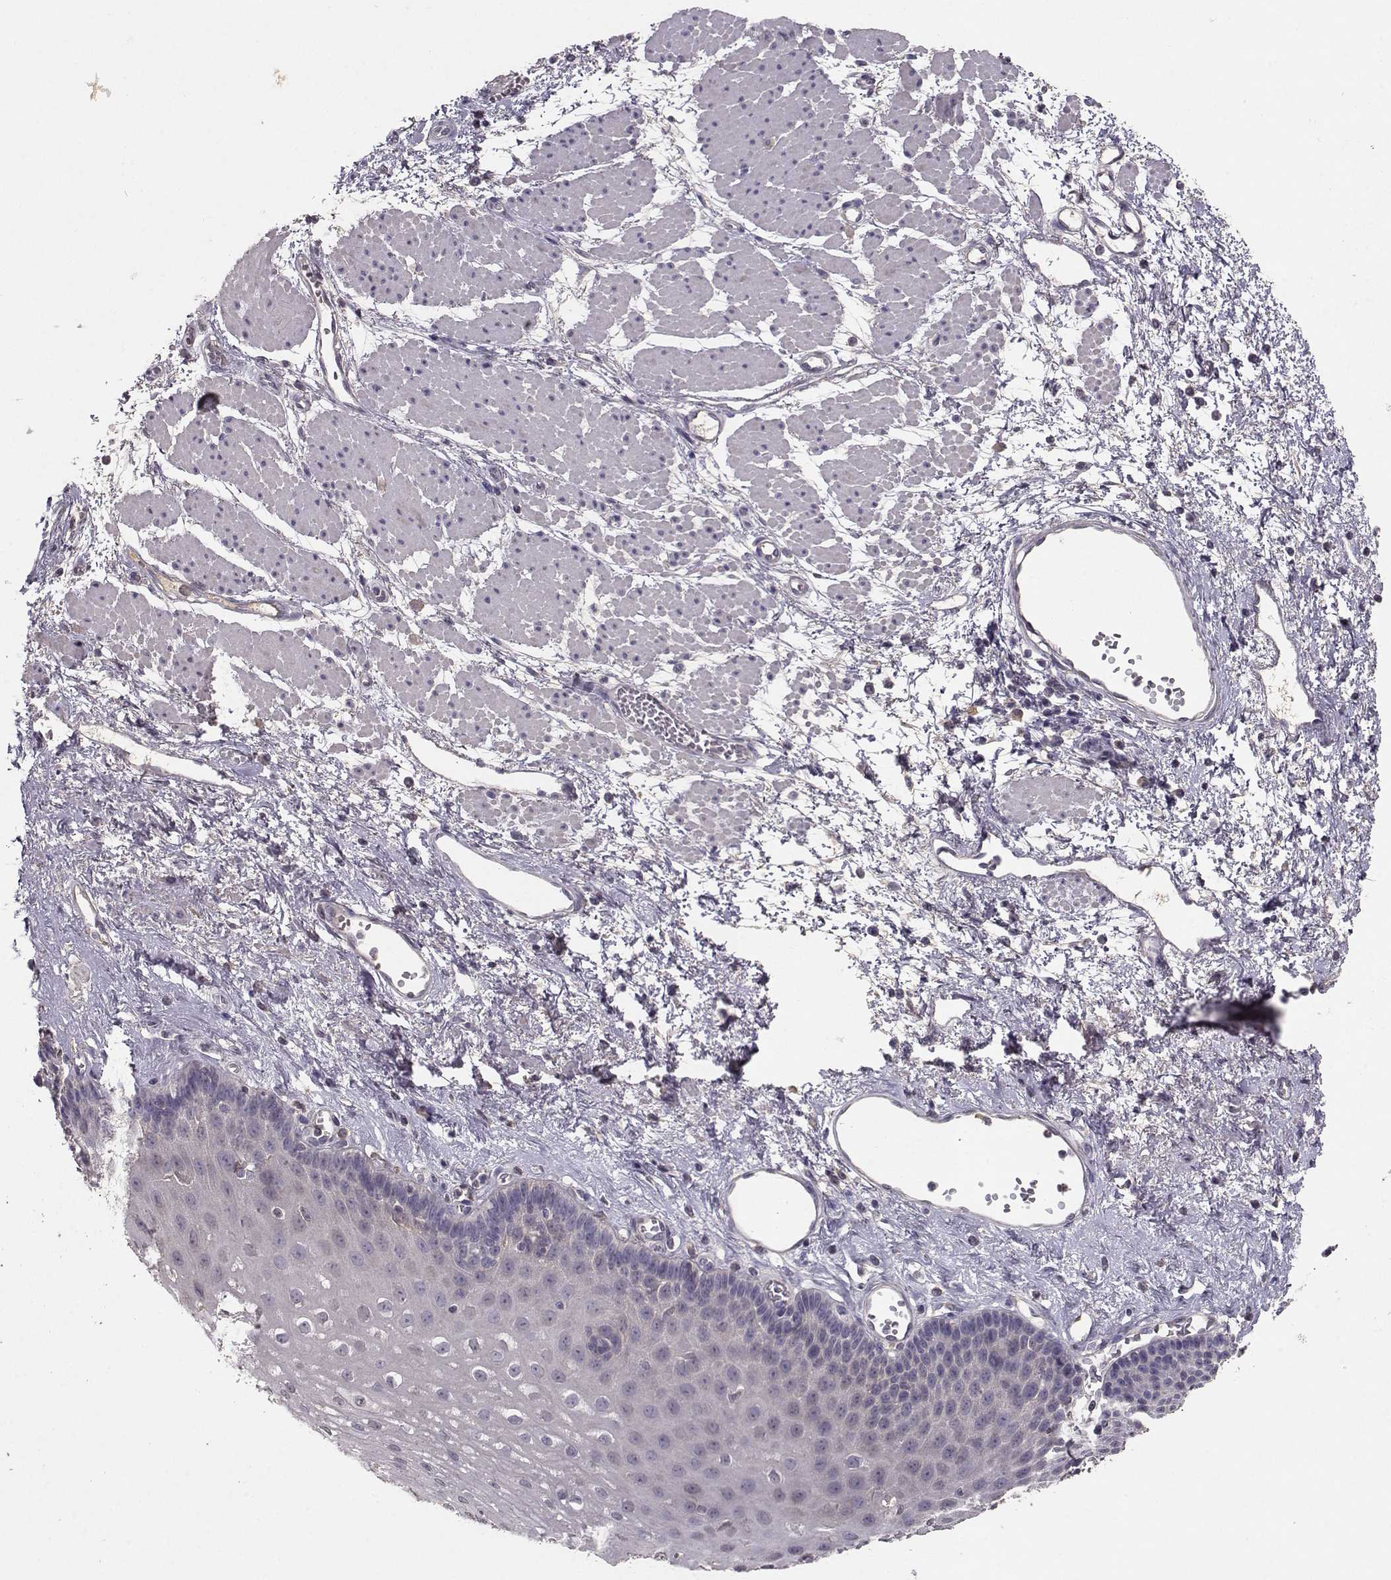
{"staining": {"intensity": "negative", "quantity": "none", "location": "none"}, "tissue": "esophagus", "cell_type": "Squamous epithelial cells", "image_type": "normal", "snomed": [{"axis": "morphology", "description": "Normal tissue, NOS"}, {"axis": "topography", "description": "Esophagus"}], "caption": "Human esophagus stained for a protein using IHC shows no expression in squamous epithelial cells.", "gene": "PMCH", "patient": {"sex": "female", "age": 62}}